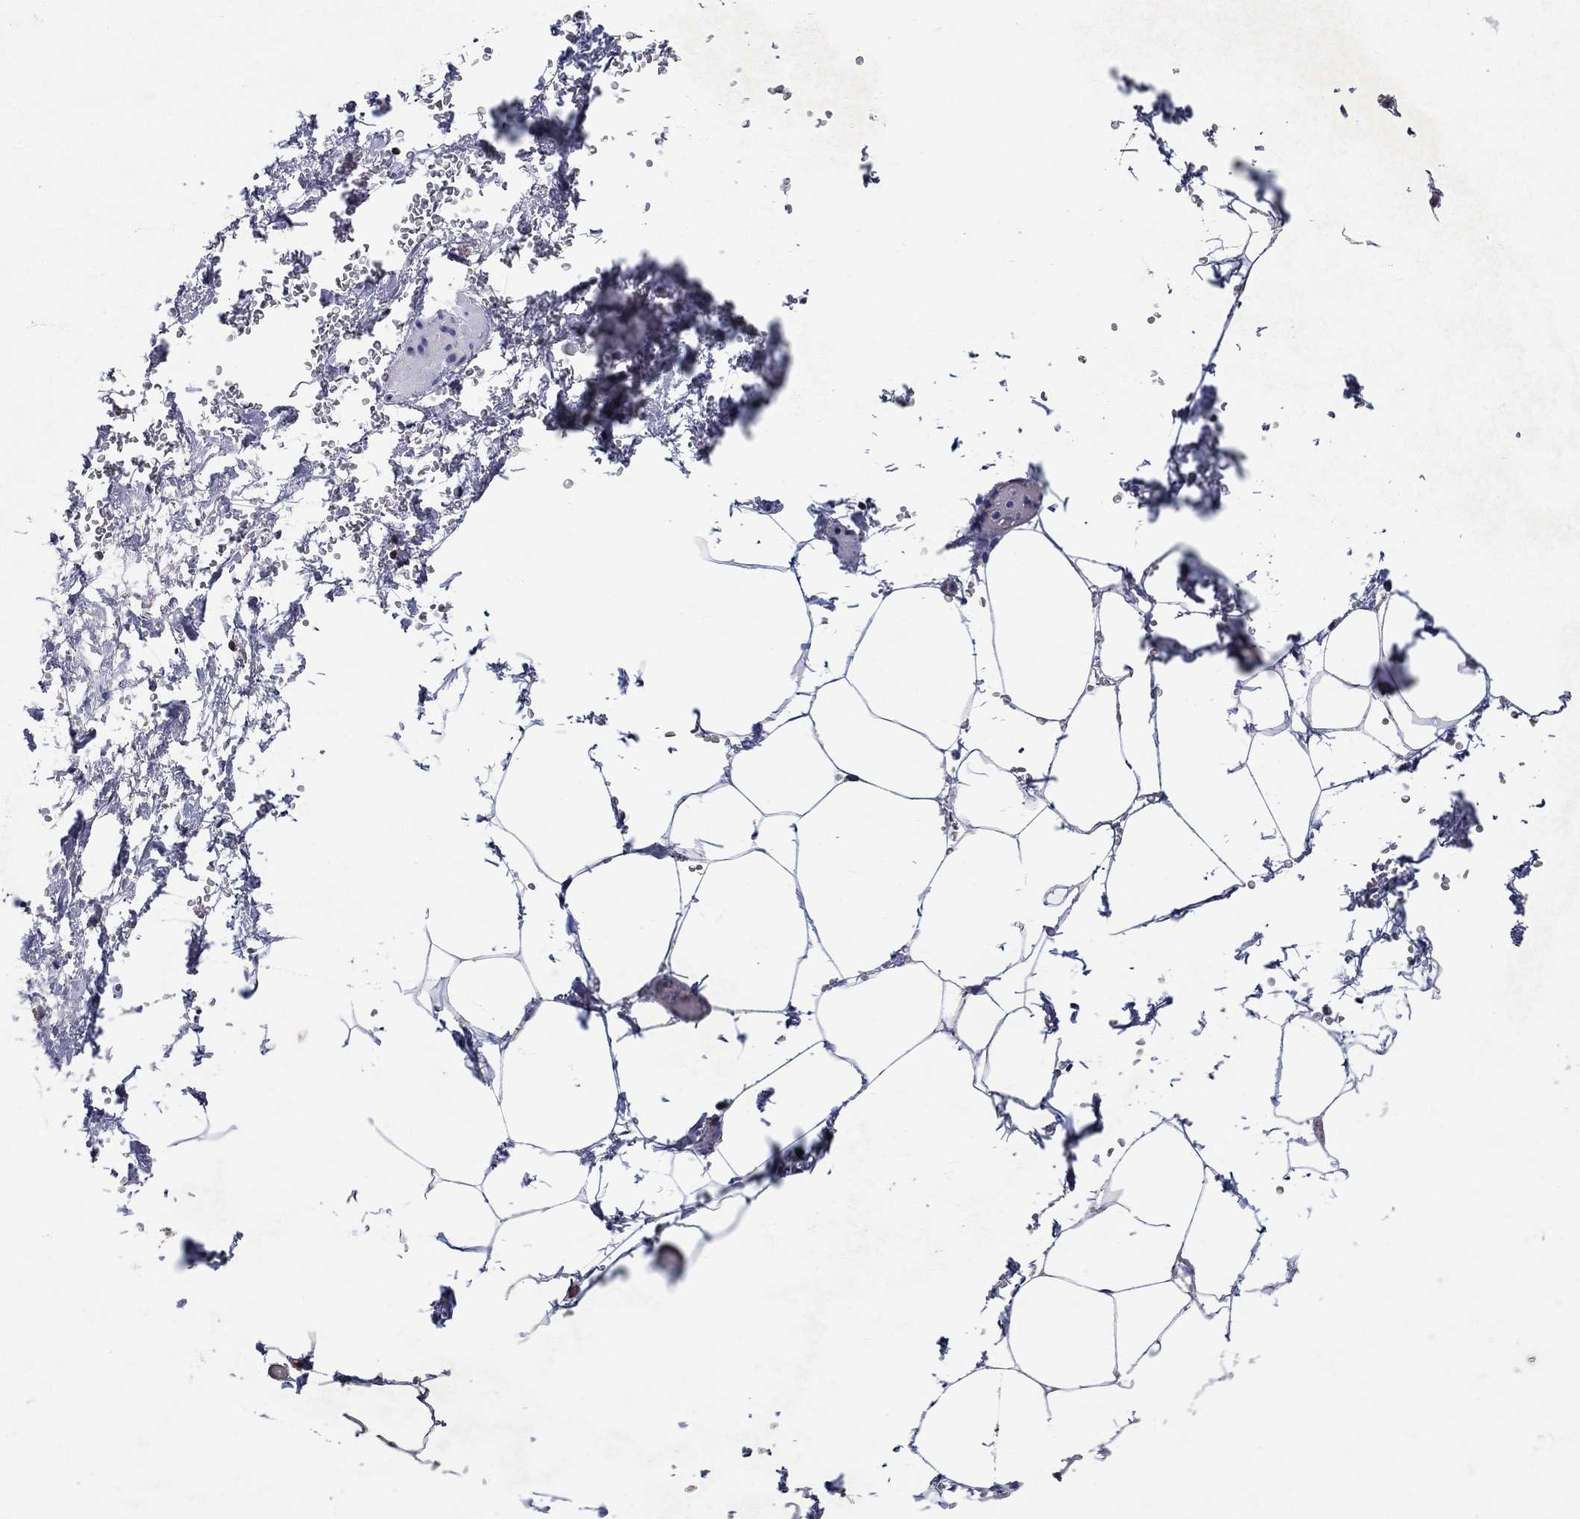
{"staining": {"intensity": "negative", "quantity": "none", "location": "none"}, "tissue": "adipose tissue", "cell_type": "Adipocytes", "image_type": "normal", "snomed": [{"axis": "morphology", "description": "Normal tissue, NOS"}, {"axis": "topography", "description": "Soft tissue"}, {"axis": "topography", "description": "Adipose tissue"}, {"axis": "topography", "description": "Vascular tissue"}, {"axis": "topography", "description": "Peripheral nerve tissue"}], "caption": "The micrograph shows no significant expression in adipocytes of adipose tissue.", "gene": "AGFG2", "patient": {"sex": "male", "age": 68}}